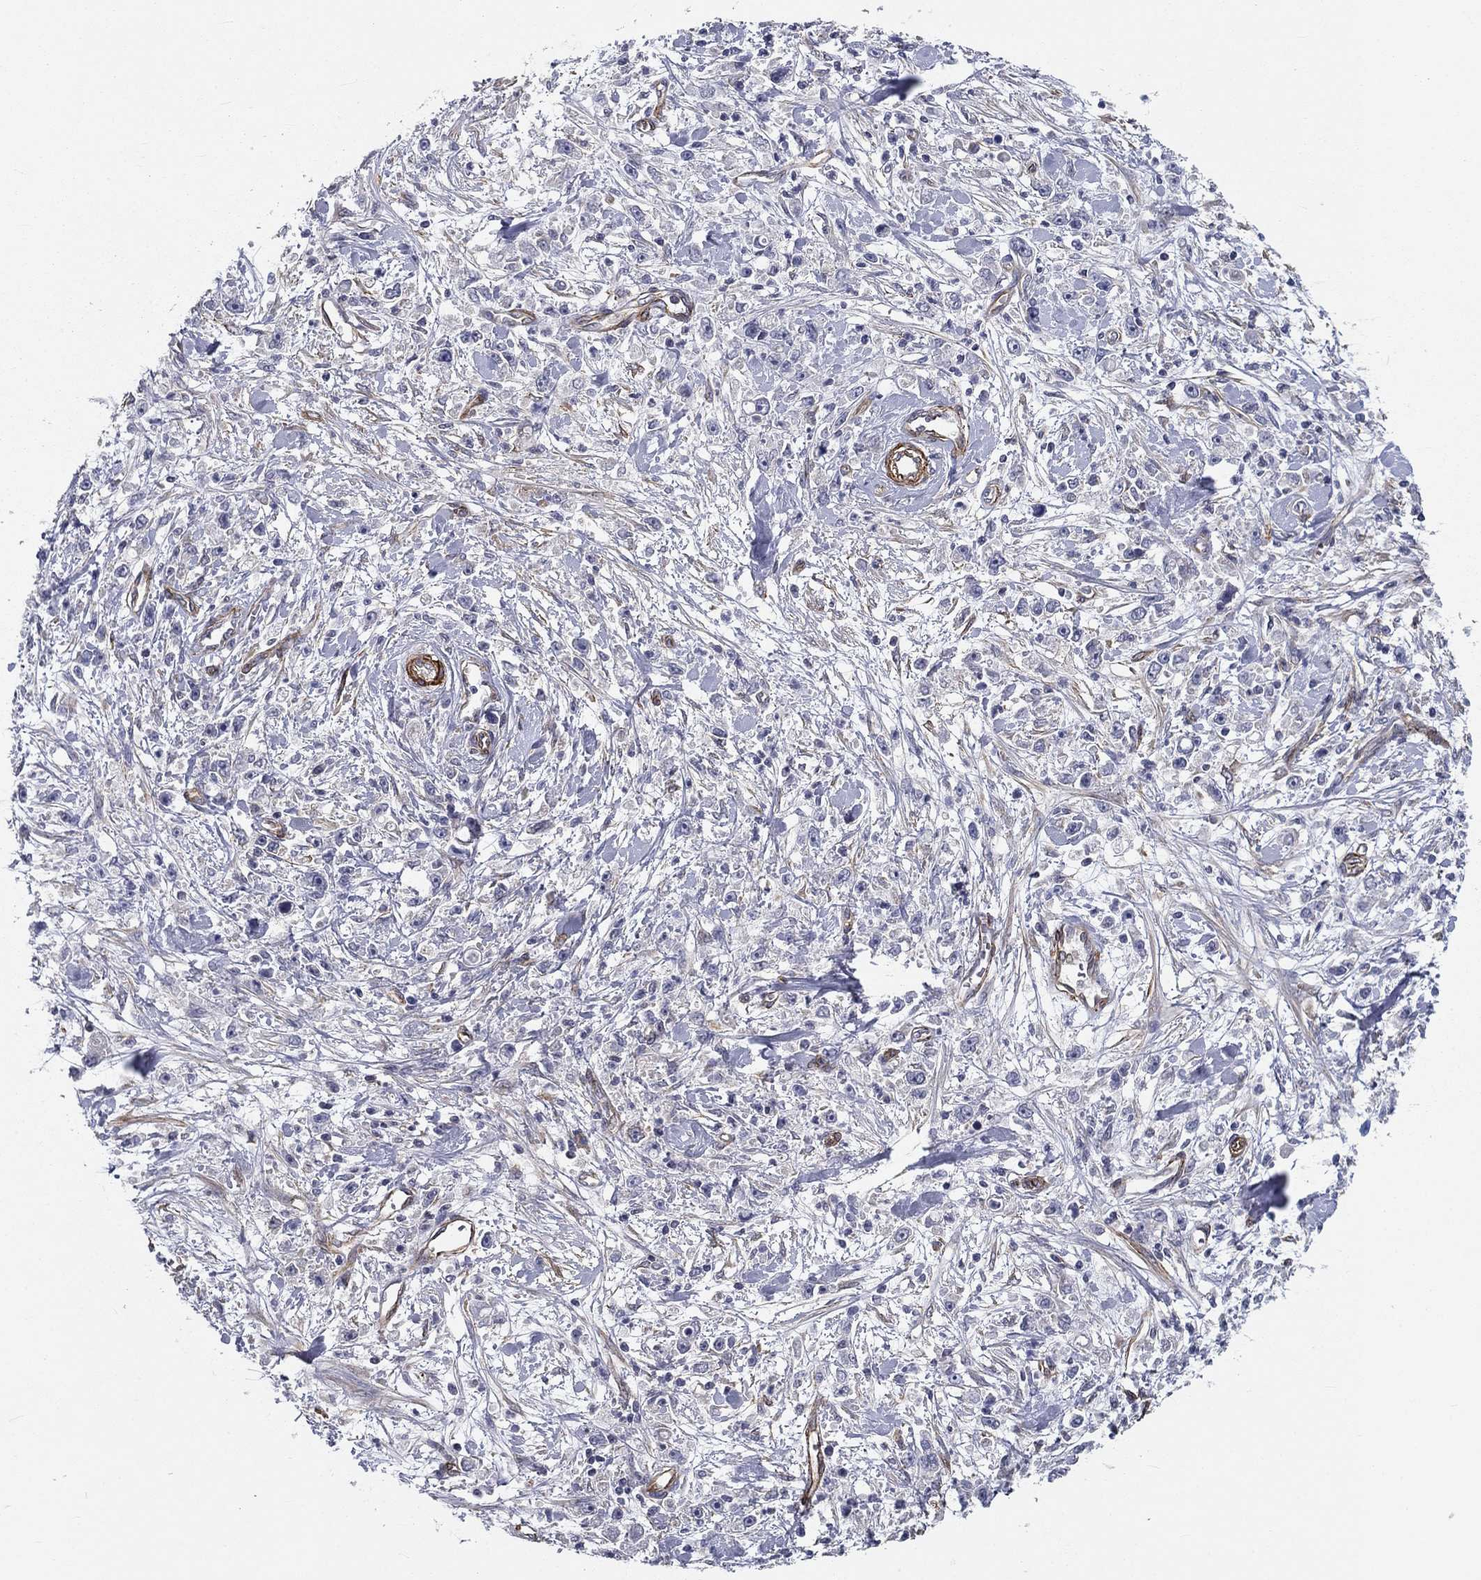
{"staining": {"intensity": "negative", "quantity": "none", "location": "none"}, "tissue": "stomach cancer", "cell_type": "Tumor cells", "image_type": "cancer", "snomed": [{"axis": "morphology", "description": "Adenocarcinoma, NOS"}, {"axis": "topography", "description": "Stomach"}], "caption": "Immunohistochemistry of human stomach cancer demonstrates no expression in tumor cells. Nuclei are stained in blue.", "gene": "SYNC", "patient": {"sex": "female", "age": 59}}